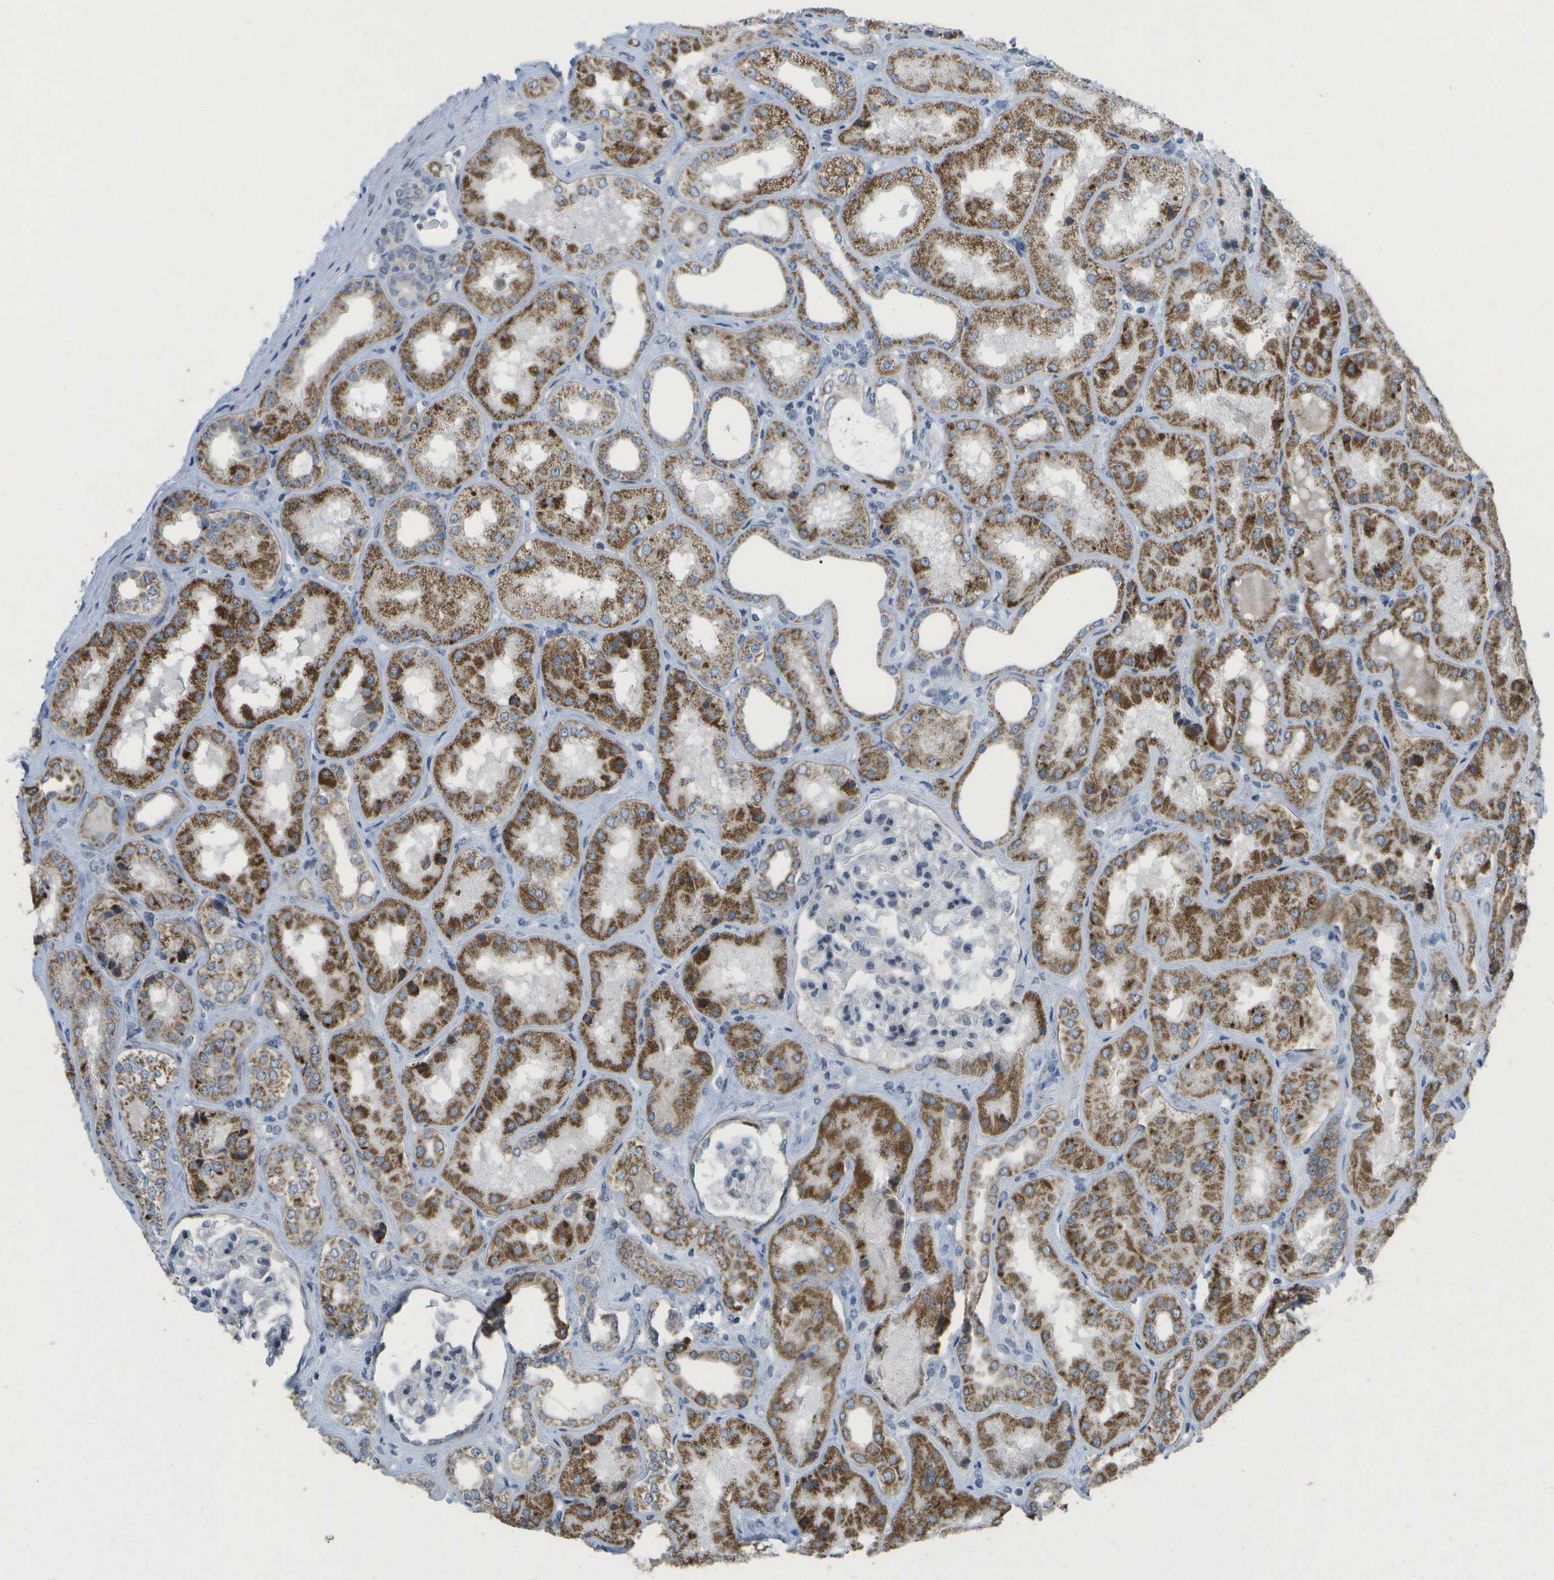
{"staining": {"intensity": "weak", "quantity": "<25%", "location": "cytoplasmic/membranous"}, "tissue": "kidney", "cell_type": "Cells in glomeruli", "image_type": "normal", "snomed": [{"axis": "morphology", "description": "Normal tissue, NOS"}, {"axis": "topography", "description": "Kidney"}], "caption": "Cells in glomeruli show no significant protein expression in unremarkable kidney.", "gene": "TMEM223", "patient": {"sex": "female", "age": 56}}